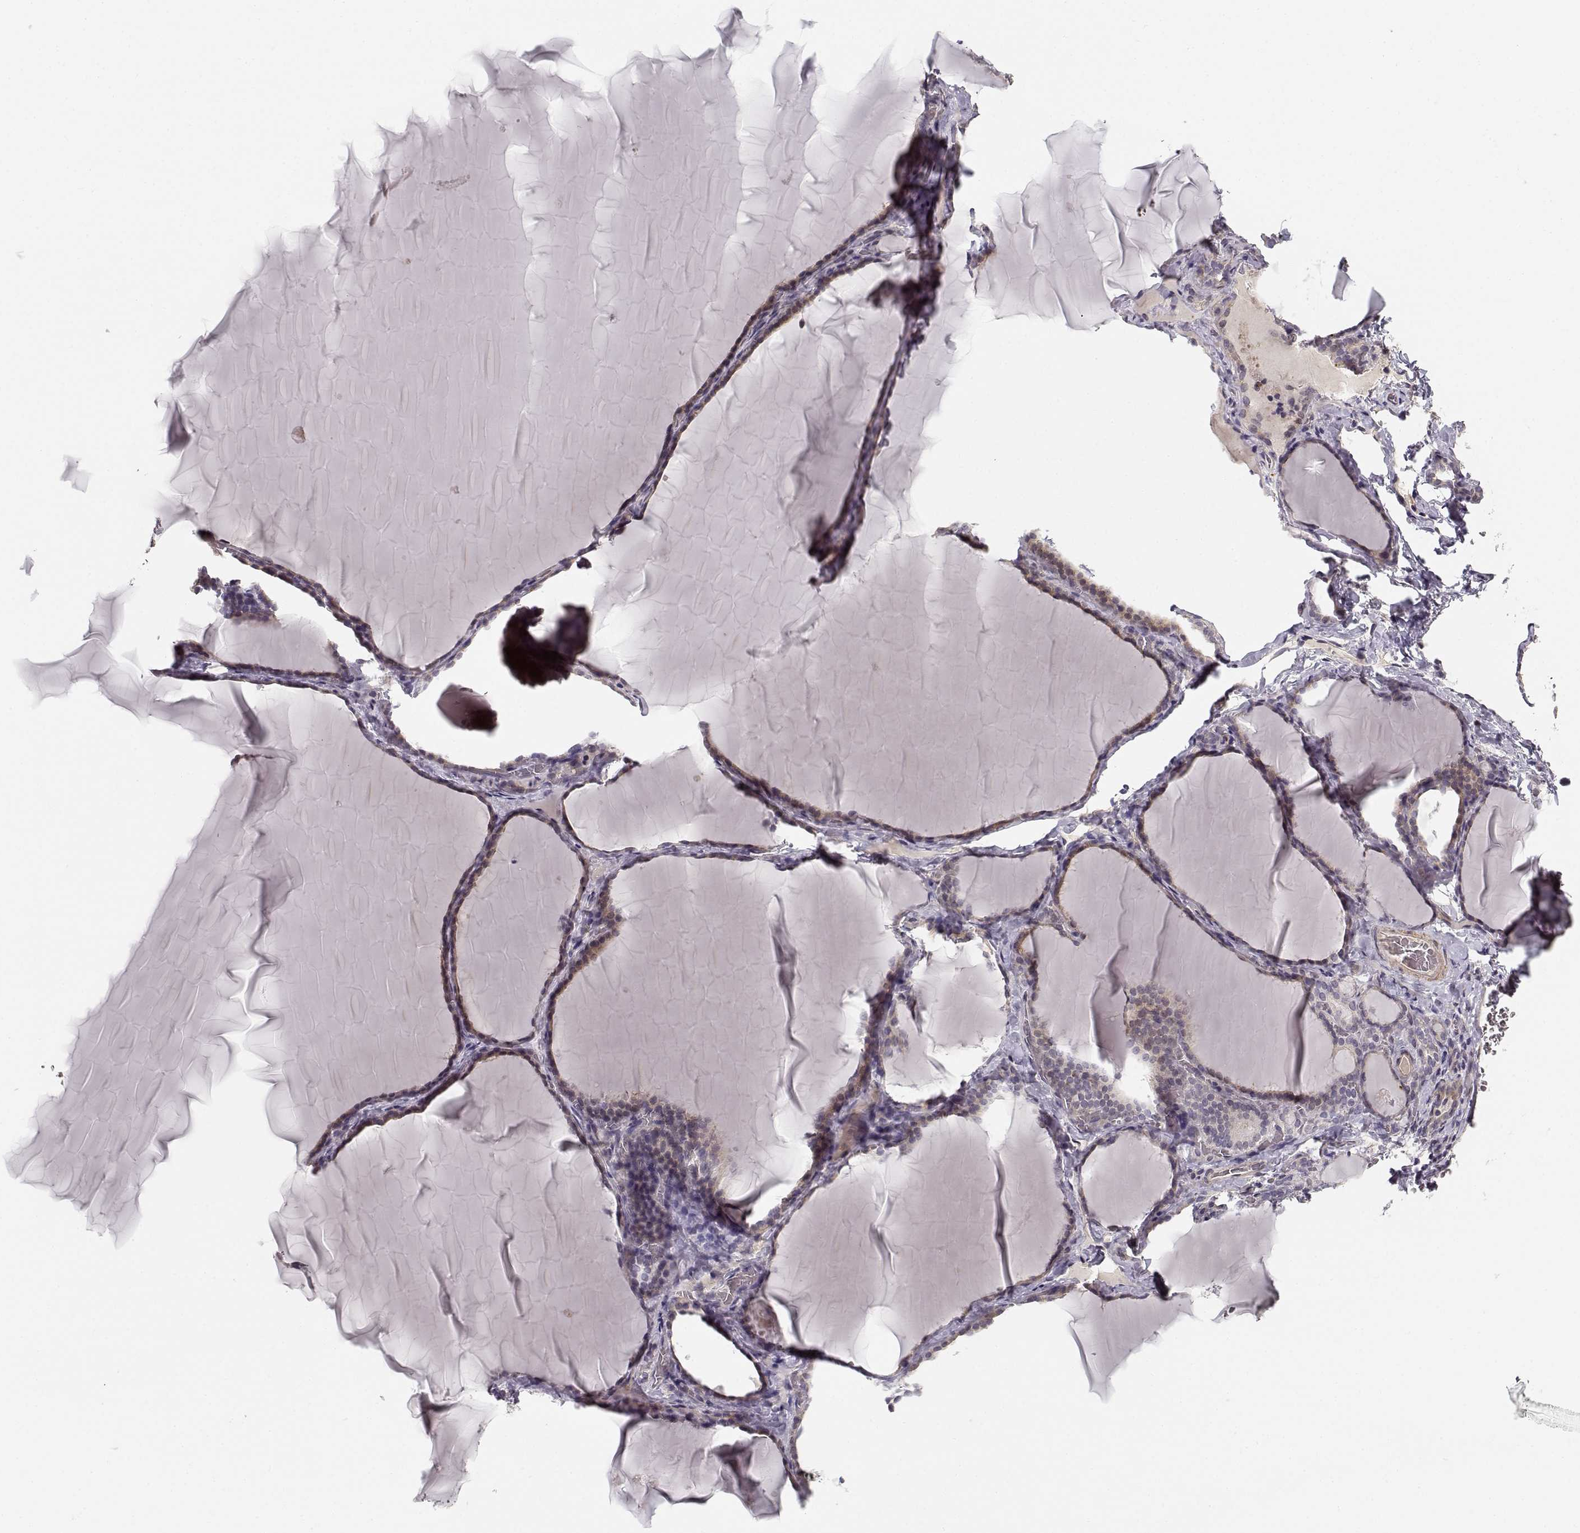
{"staining": {"intensity": "weak", "quantity": "<25%", "location": "cytoplasmic/membranous"}, "tissue": "thyroid gland", "cell_type": "Glandular cells", "image_type": "normal", "snomed": [{"axis": "morphology", "description": "Normal tissue, NOS"}, {"axis": "morphology", "description": "Hyperplasia, NOS"}, {"axis": "topography", "description": "Thyroid gland"}], "caption": "Thyroid gland stained for a protein using IHC reveals no expression glandular cells.", "gene": "RGS9BP", "patient": {"sex": "female", "age": 27}}